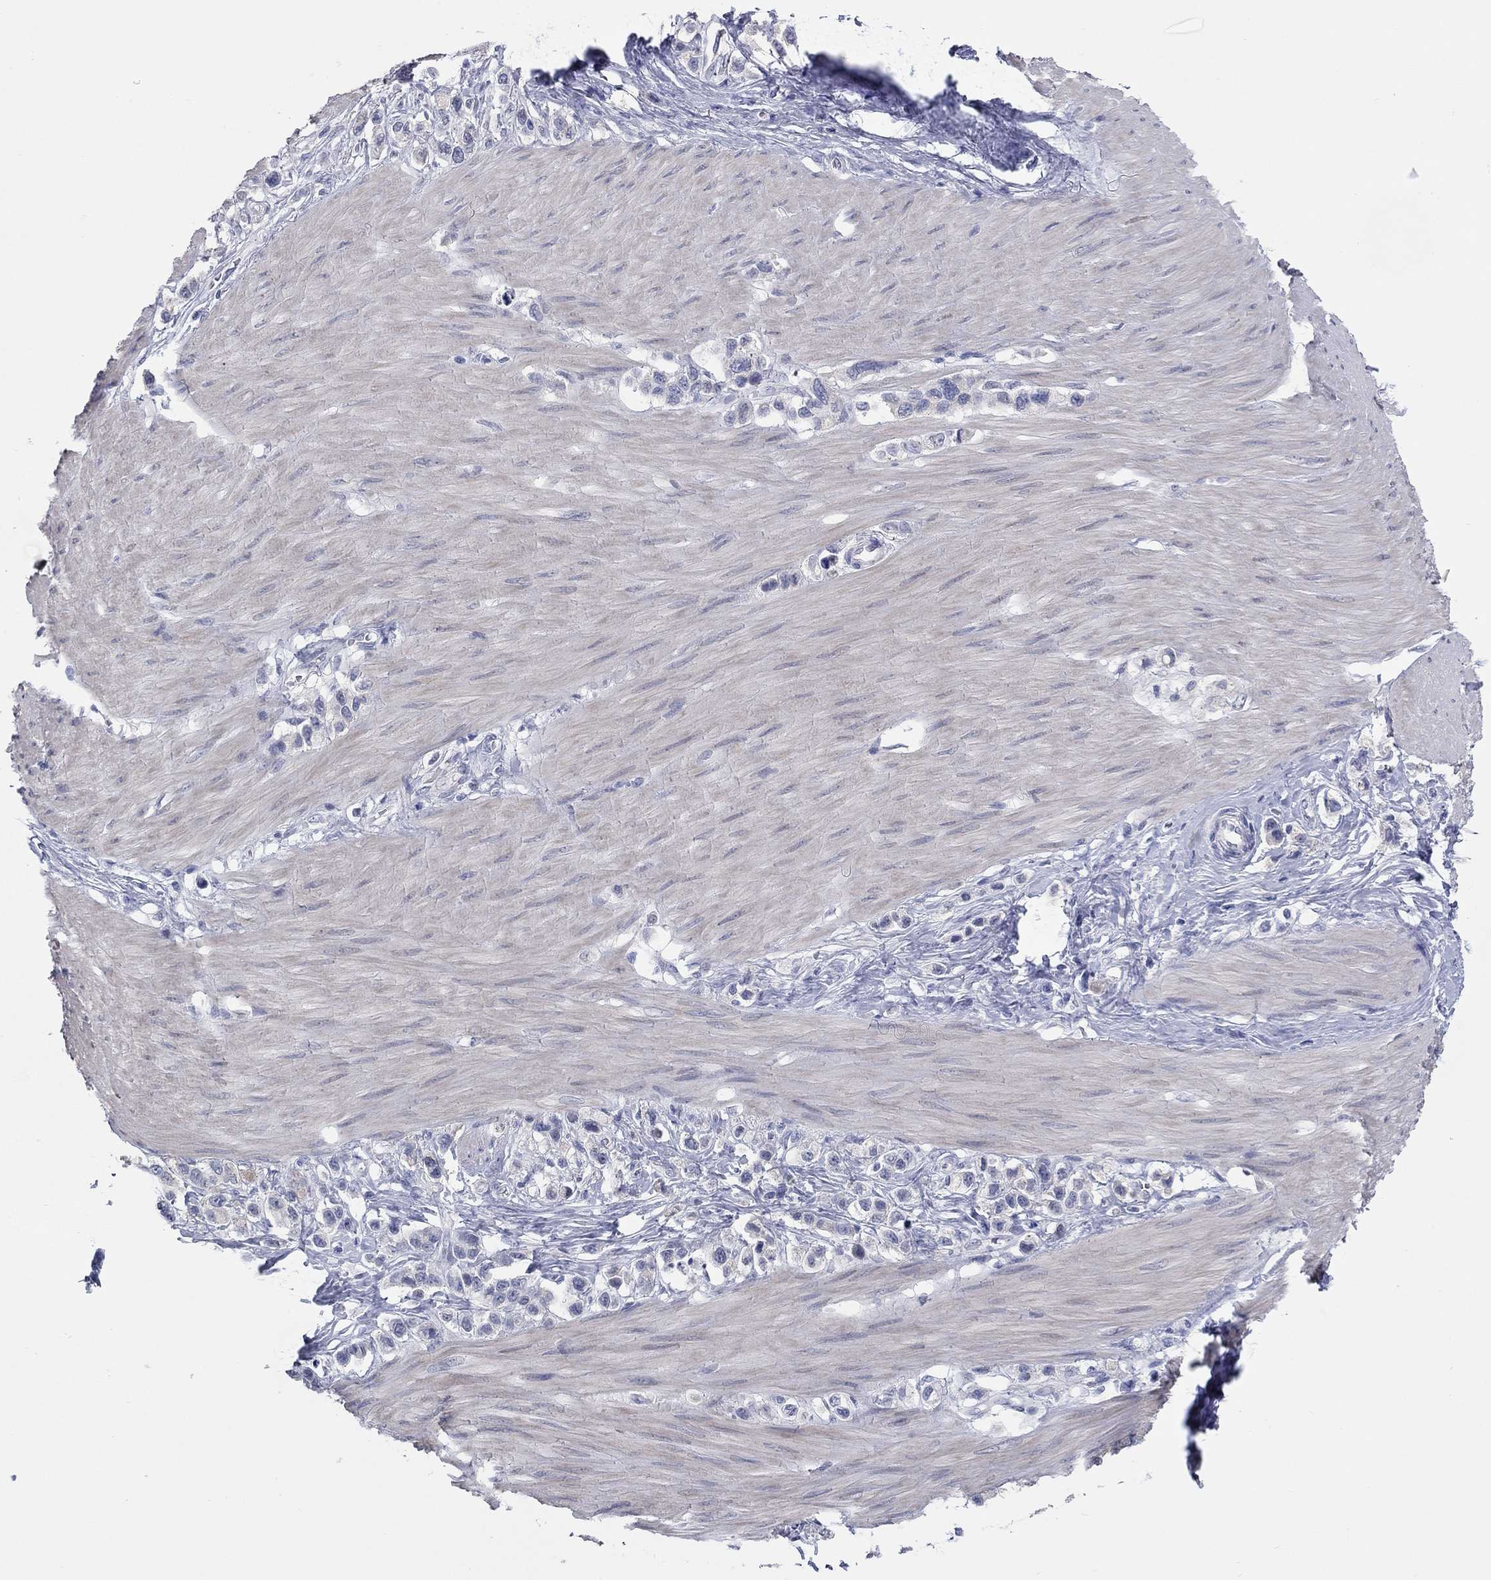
{"staining": {"intensity": "negative", "quantity": "none", "location": "none"}, "tissue": "stomach cancer", "cell_type": "Tumor cells", "image_type": "cancer", "snomed": [{"axis": "morphology", "description": "Normal tissue, NOS"}, {"axis": "morphology", "description": "Adenocarcinoma, NOS"}, {"axis": "morphology", "description": "Adenocarcinoma, High grade"}, {"axis": "topography", "description": "Stomach, upper"}, {"axis": "topography", "description": "Stomach"}], "caption": "Immunohistochemical staining of human stomach cancer exhibits no significant expression in tumor cells. (DAB immunohistochemistry (IHC), high magnification).", "gene": "WASF3", "patient": {"sex": "female", "age": 65}}